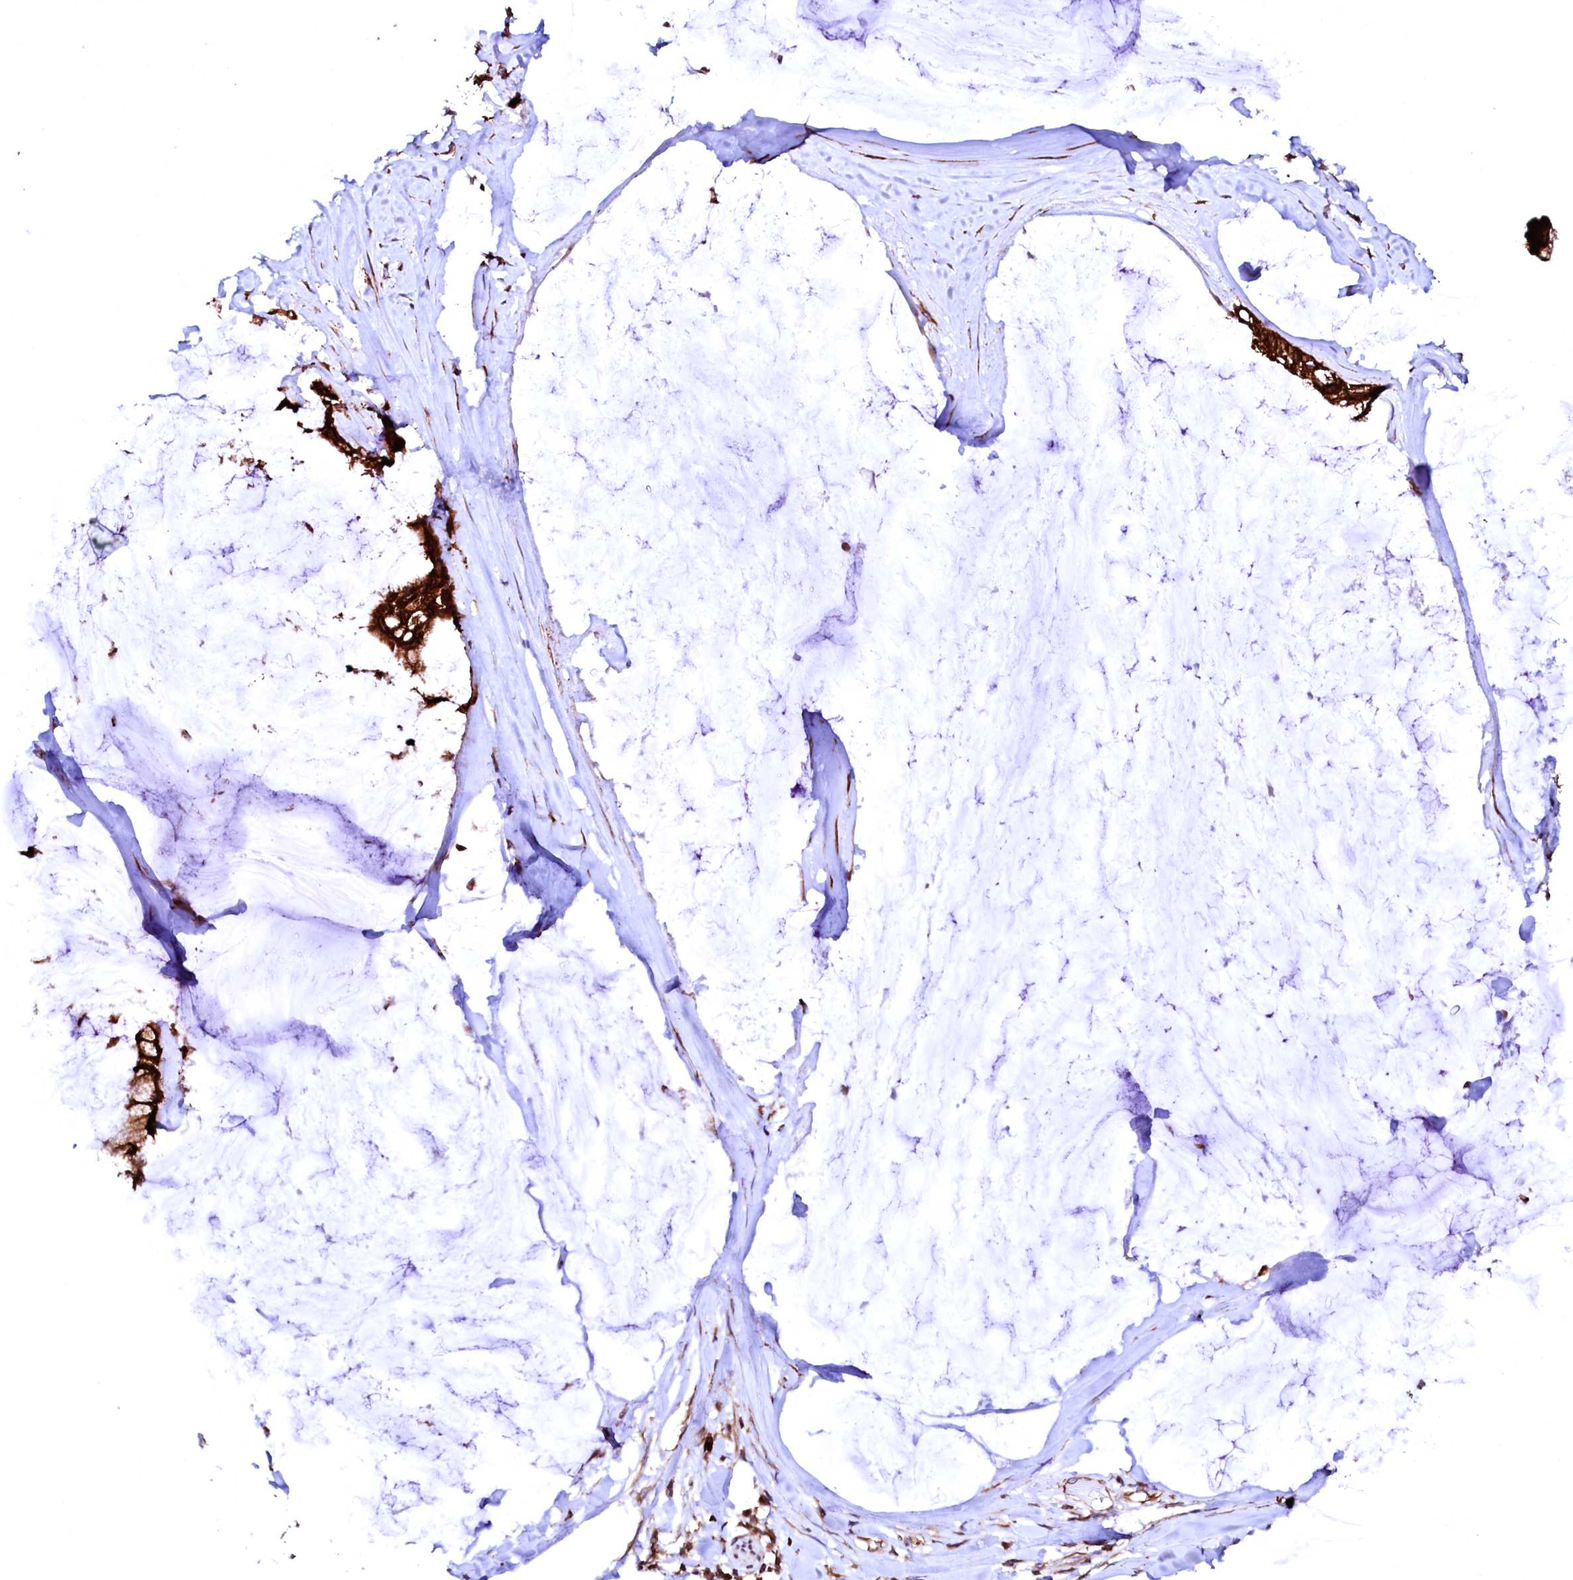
{"staining": {"intensity": "strong", "quantity": ">75%", "location": "cytoplasmic/membranous"}, "tissue": "ovarian cancer", "cell_type": "Tumor cells", "image_type": "cancer", "snomed": [{"axis": "morphology", "description": "Cystadenocarcinoma, mucinous, NOS"}, {"axis": "topography", "description": "Ovary"}], "caption": "Immunohistochemistry histopathology image of neoplastic tissue: mucinous cystadenocarcinoma (ovarian) stained using immunohistochemistry (IHC) shows high levels of strong protein expression localized specifically in the cytoplasmic/membranous of tumor cells, appearing as a cytoplasmic/membranous brown color.", "gene": "DERL1", "patient": {"sex": "female", "age": 39}}